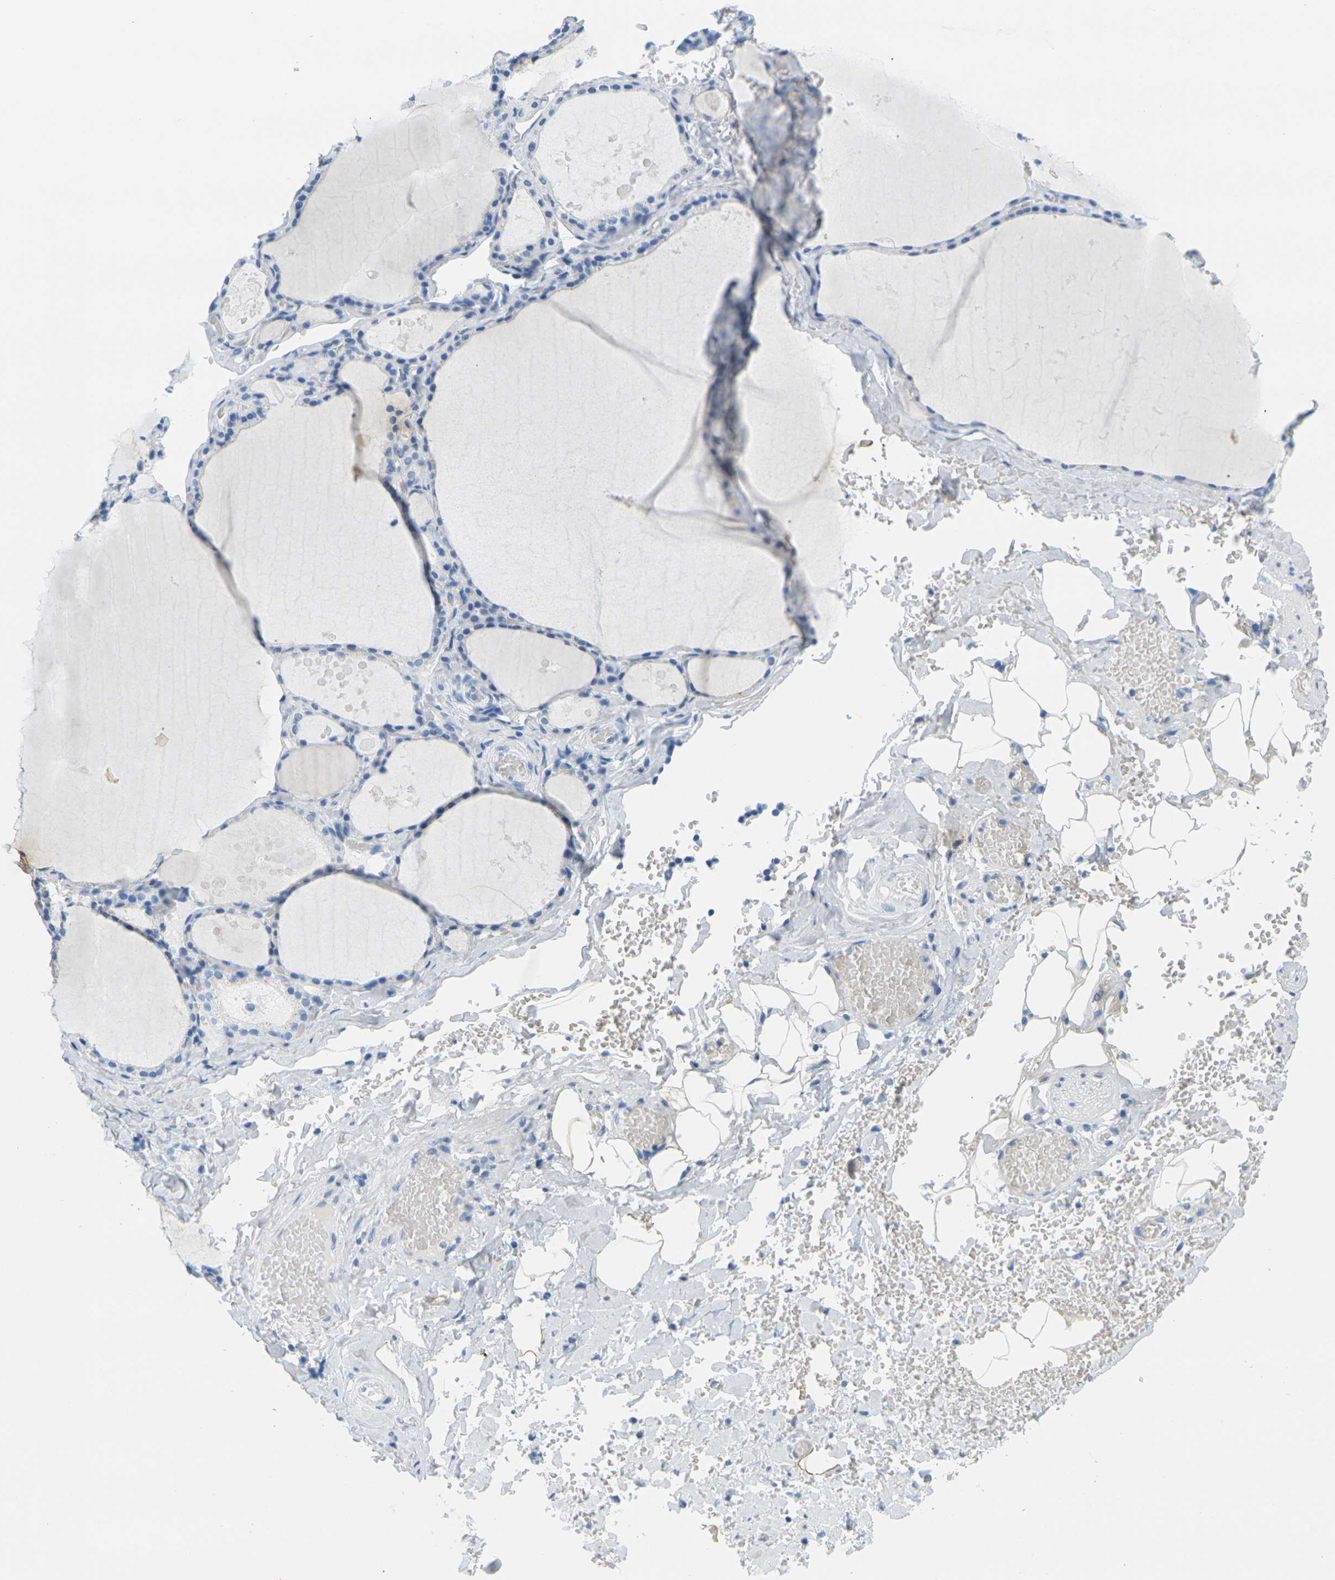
{"staining": {"intensity": "negative", "quantity": "none", "location": "none"}, "tissue": "thyroid gland", "cell_type": "Glandular cells", "image_type": "normal", "snomed": [{"axis": "morphology", "description": "Normal tissue, NOS"}, {"axis": "topography", "description": "Thyroid gland"}], "caption": "High power microscopy photomicrograph of an immunohistochemistry photomicrograph of normal thyroid gland, revealing no significant expression in glandular cells.", "gene": "CTAG1A", "patient": {"sex": "male", "age": 56}}